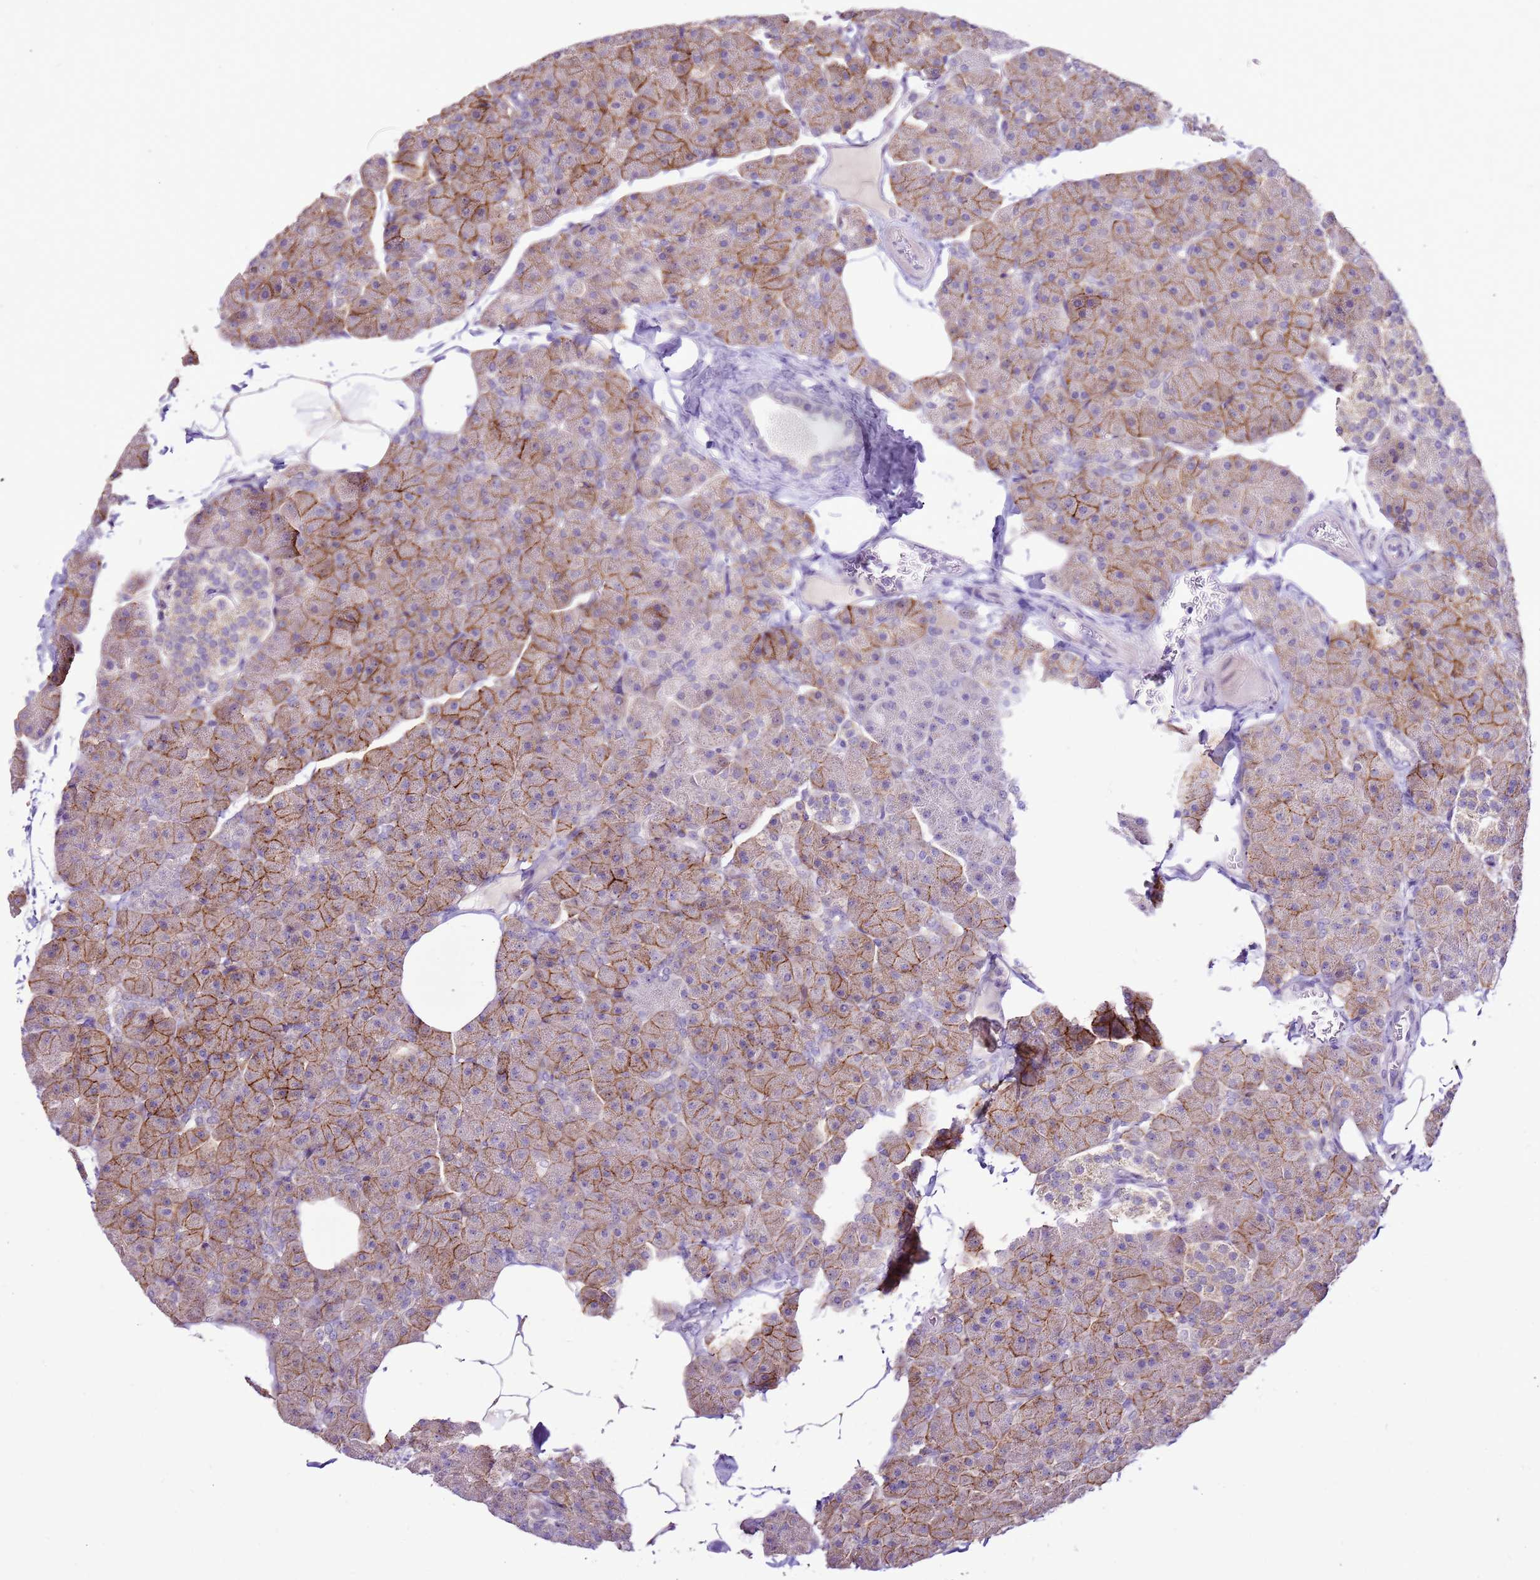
{"staining": {"intensity": "strong", "quantity": "25%-75%", "location": "cytoplasmic/membranous"}, "tissue": "pancreas", "cell_type": "Exocrine glandular cells", "image_type": "normal", "snomed": [{"axis": "morphology", "description": "Normal tissue, NOS"}, {"axis": "topography", "description": "Pancreas"}], "caption": "A photomicrograph showing strong cytoplasmic/membranous staining in about 25%-75% of exocrine glandular cells in unremarkable pancreas, as visualized by brown immunohistochemical staining.", "gene": "SLC38A5", "patient": {"sex": "male", "age": 35}}